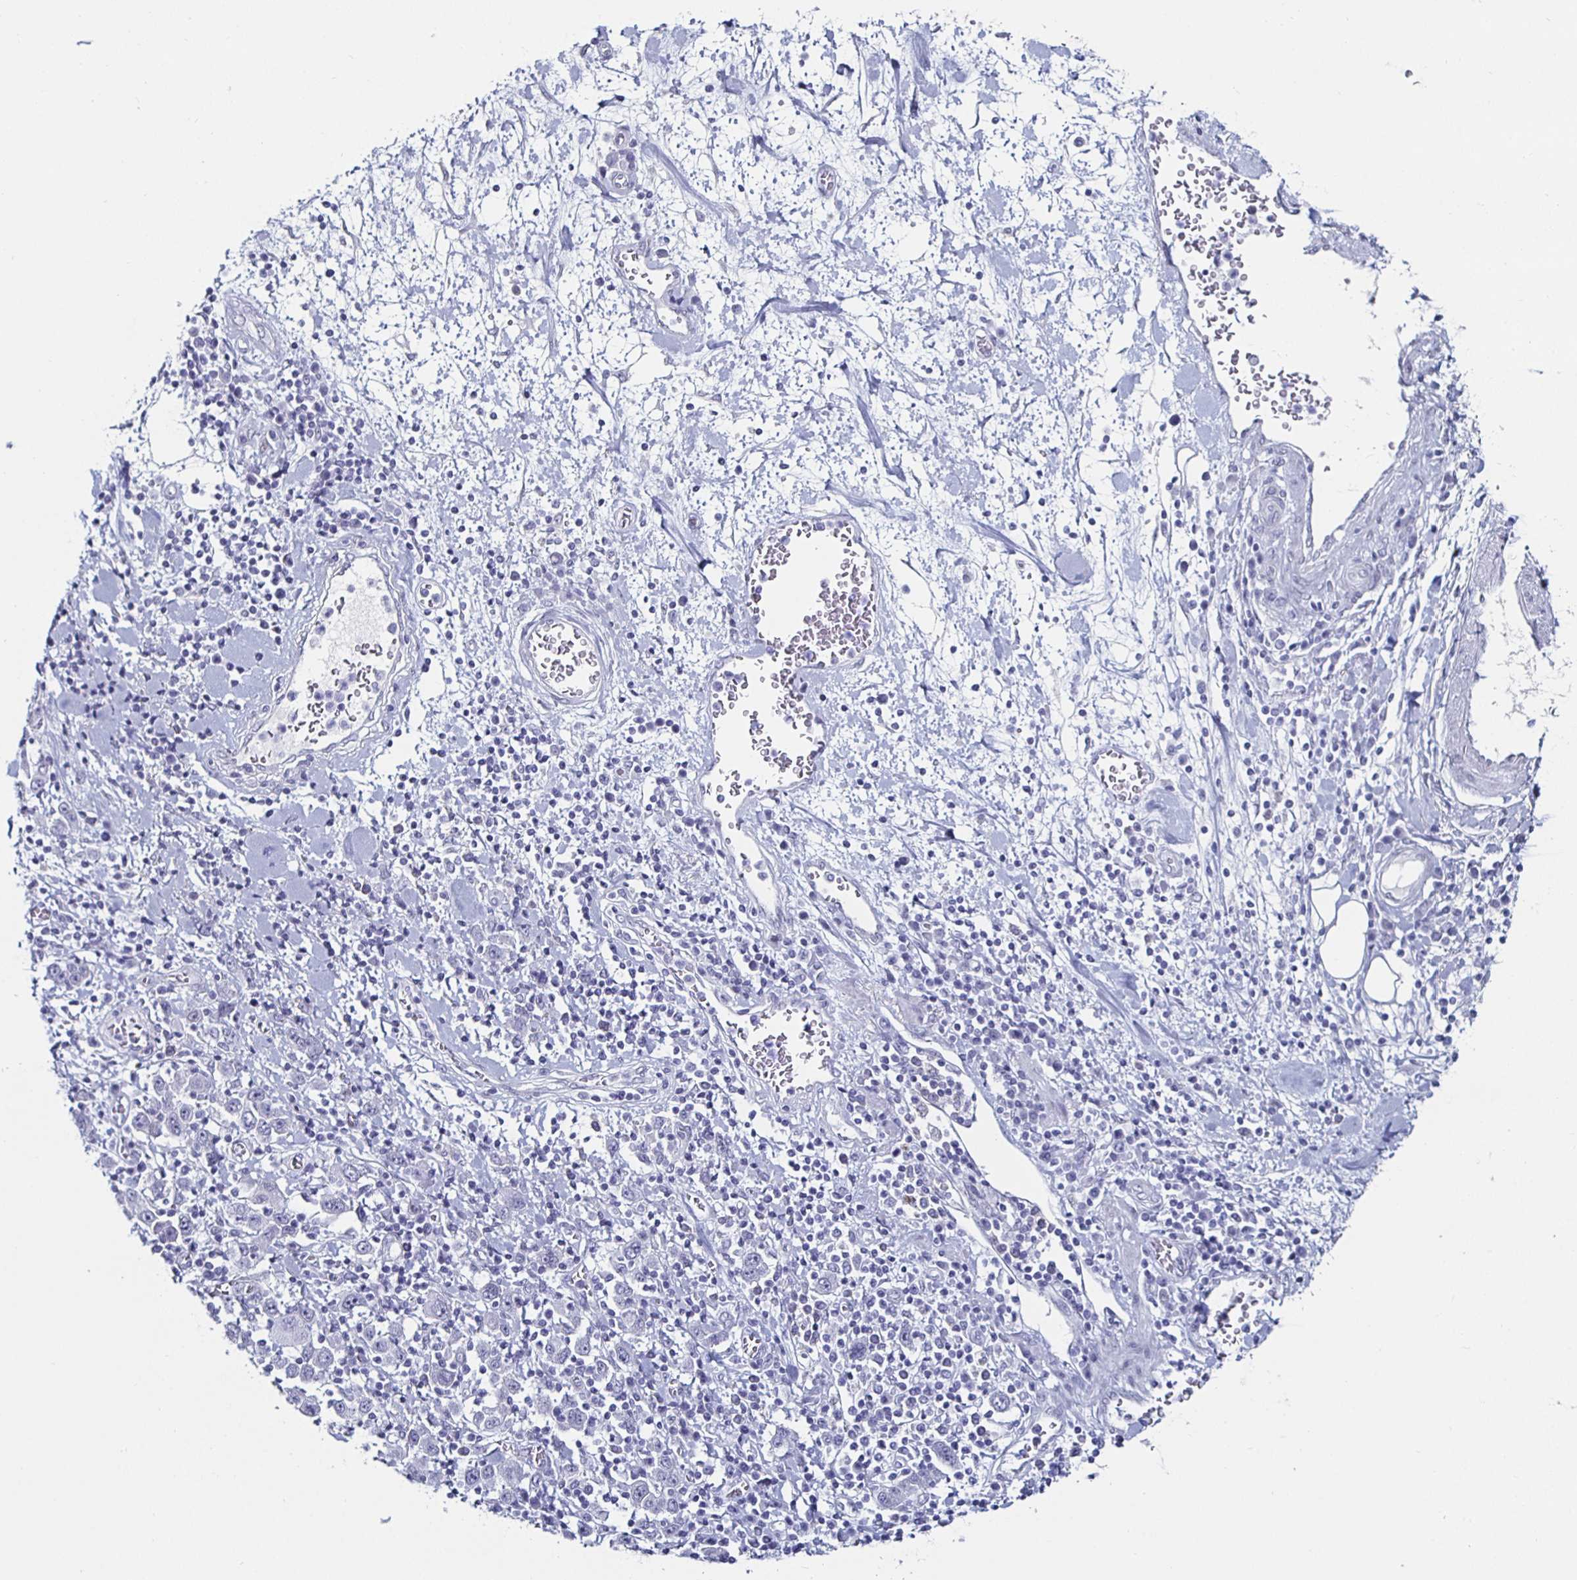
{"staining": {"intensity": "negative", "quantity": "none", "location": "none"}, "tissue": "stomach cancer", "cell_type": "Tumor cells", "image_type": "cancer", "snomed": [{"axis": "morphology", "description": "Normal tissue, NOS"}, {"axis": "morphology", "description": "Adenocarcinoma, NOS"}, {"axis": "topography", "description": "Stomach, upper"}, {"axis": "topography", "description": "Stomach"}], "caption": "A micrograph of adenocarcinoma (stomach) stained for a protein reveals no brown staining in tumor cells. Brightfield microscopy of IHC stained with DAB (3,3'-diaminobenzidine) (brown) and hematoxylin (blue), captured at high magnification.", "gene": "KRT4", "patient": {"sex": "male", "age": 59}}